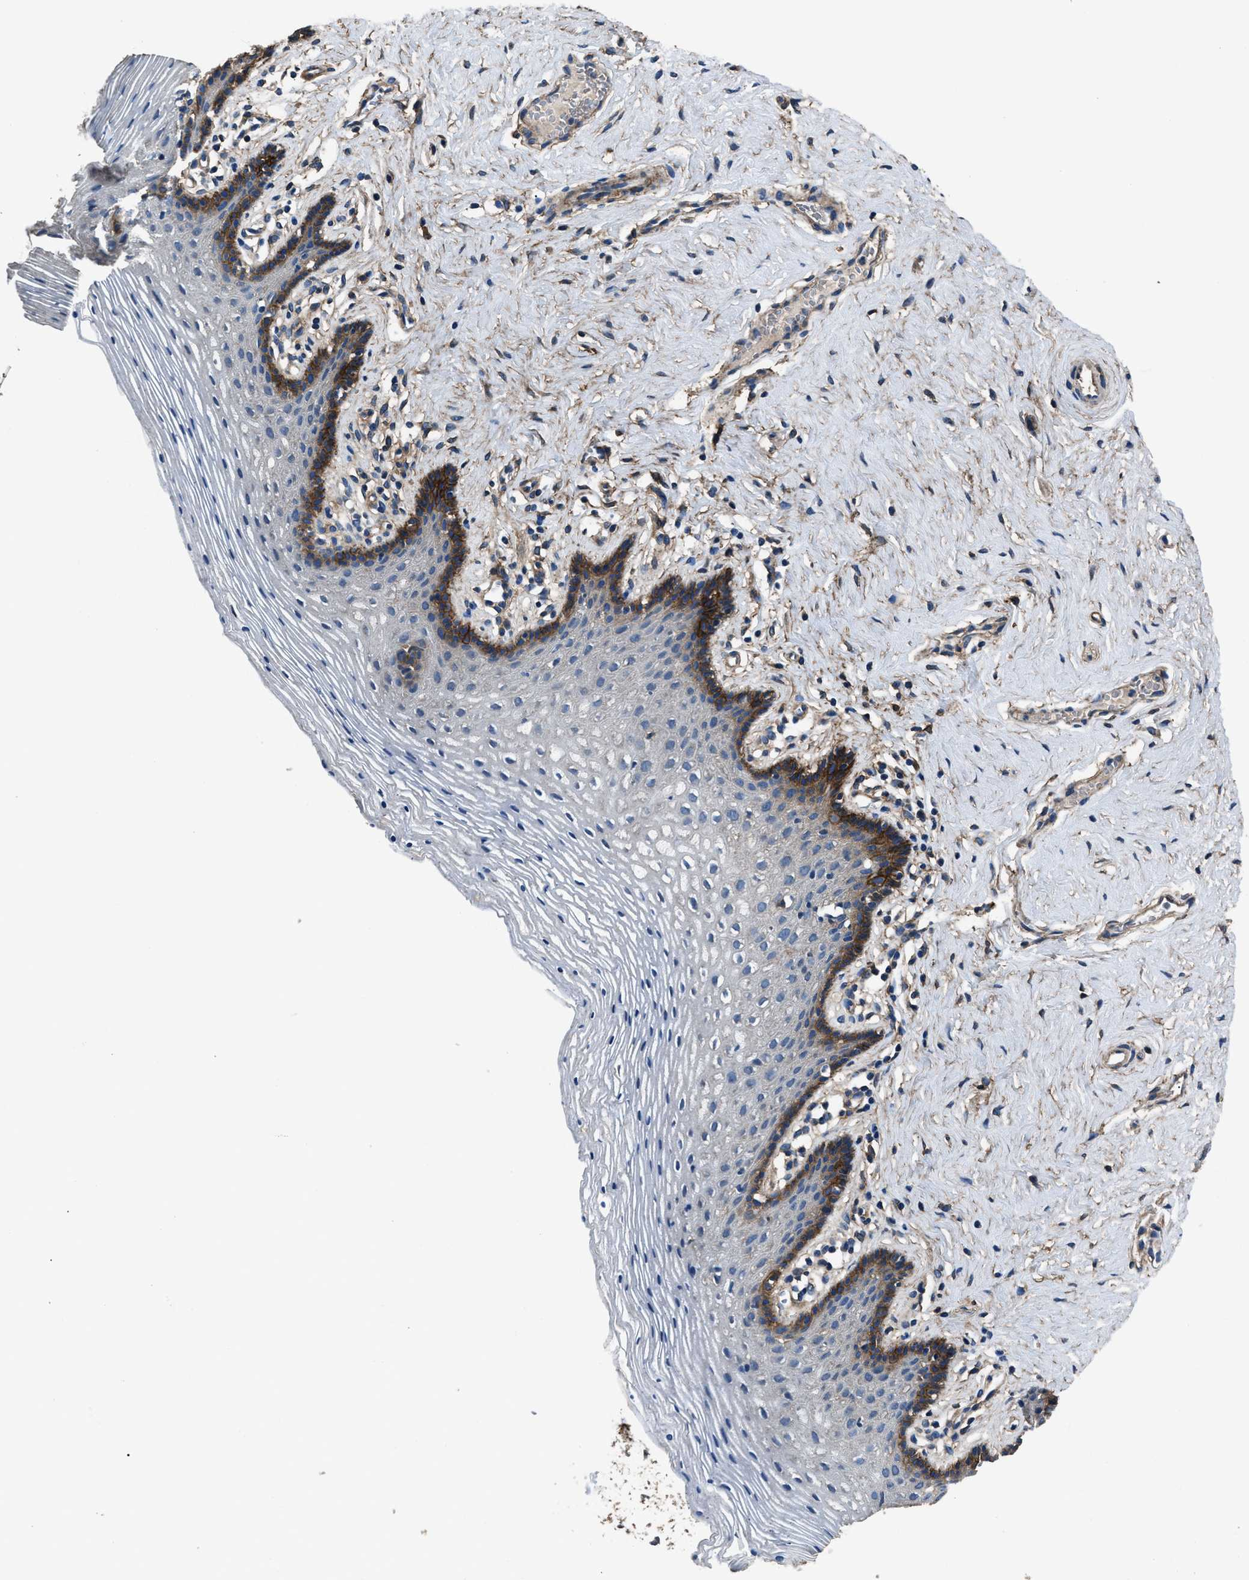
{"staining": {"intensity": "strong", "quantity": "<25%", "location": "cytoplasmic/membranous"}, "tissue": "vagina", "cell_type": "Squamous epithelial cells", "image_type": "normal", "snomed": [{"axis": "morphology", "description": "Normal tissue, NOS"}, {"axis": "topography", "description": "Vagina"}], "caption": "Immunohistochemical staining of normal vagina shows strong cytoplasmic/membranous protein expression in about <25% of squamous epithelial cells.", "gene": "CD276", "patient": {"sex": "female", "age": 32}}